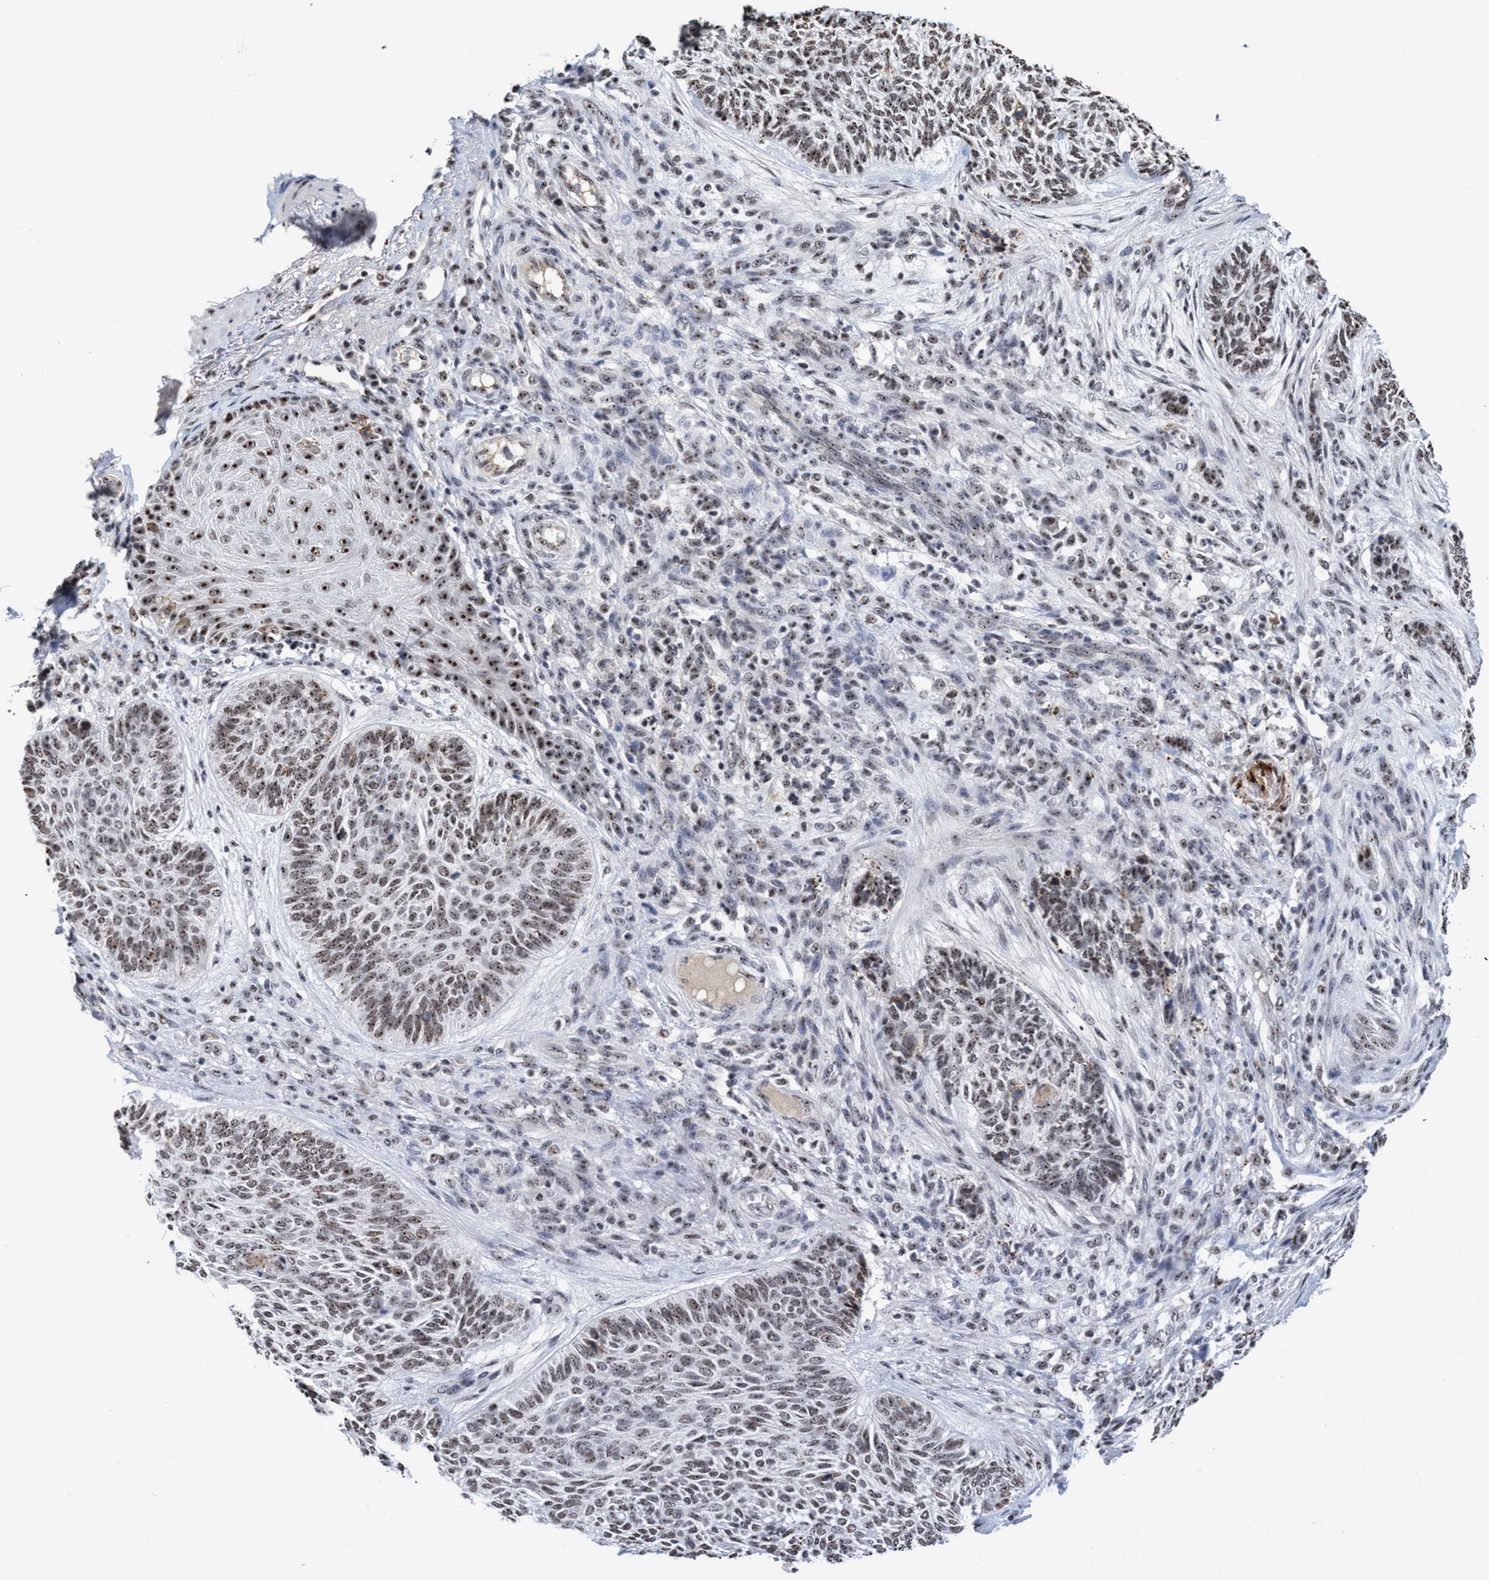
{"staining": {"intensity": "moderate", "quantity": ">75%", "location": "nuclear"}, "tissue": "skin cancer", "cell_type": "Tumor cells", "image_type": "cancer", "snomed": [{"axis": "morphology", "description": "Basal cell carcinoma"}, {"axis": "topography", "description": "Skin"}], "caption": "This micrograph reveals immunohistochemistry staining of human basal cell carcinoma (skin), with medium moderate nuclear staining in approximately >75% of tumor cells.", "gene": "EFCAB10", "patient": {"sex": "male", "age": 55}}